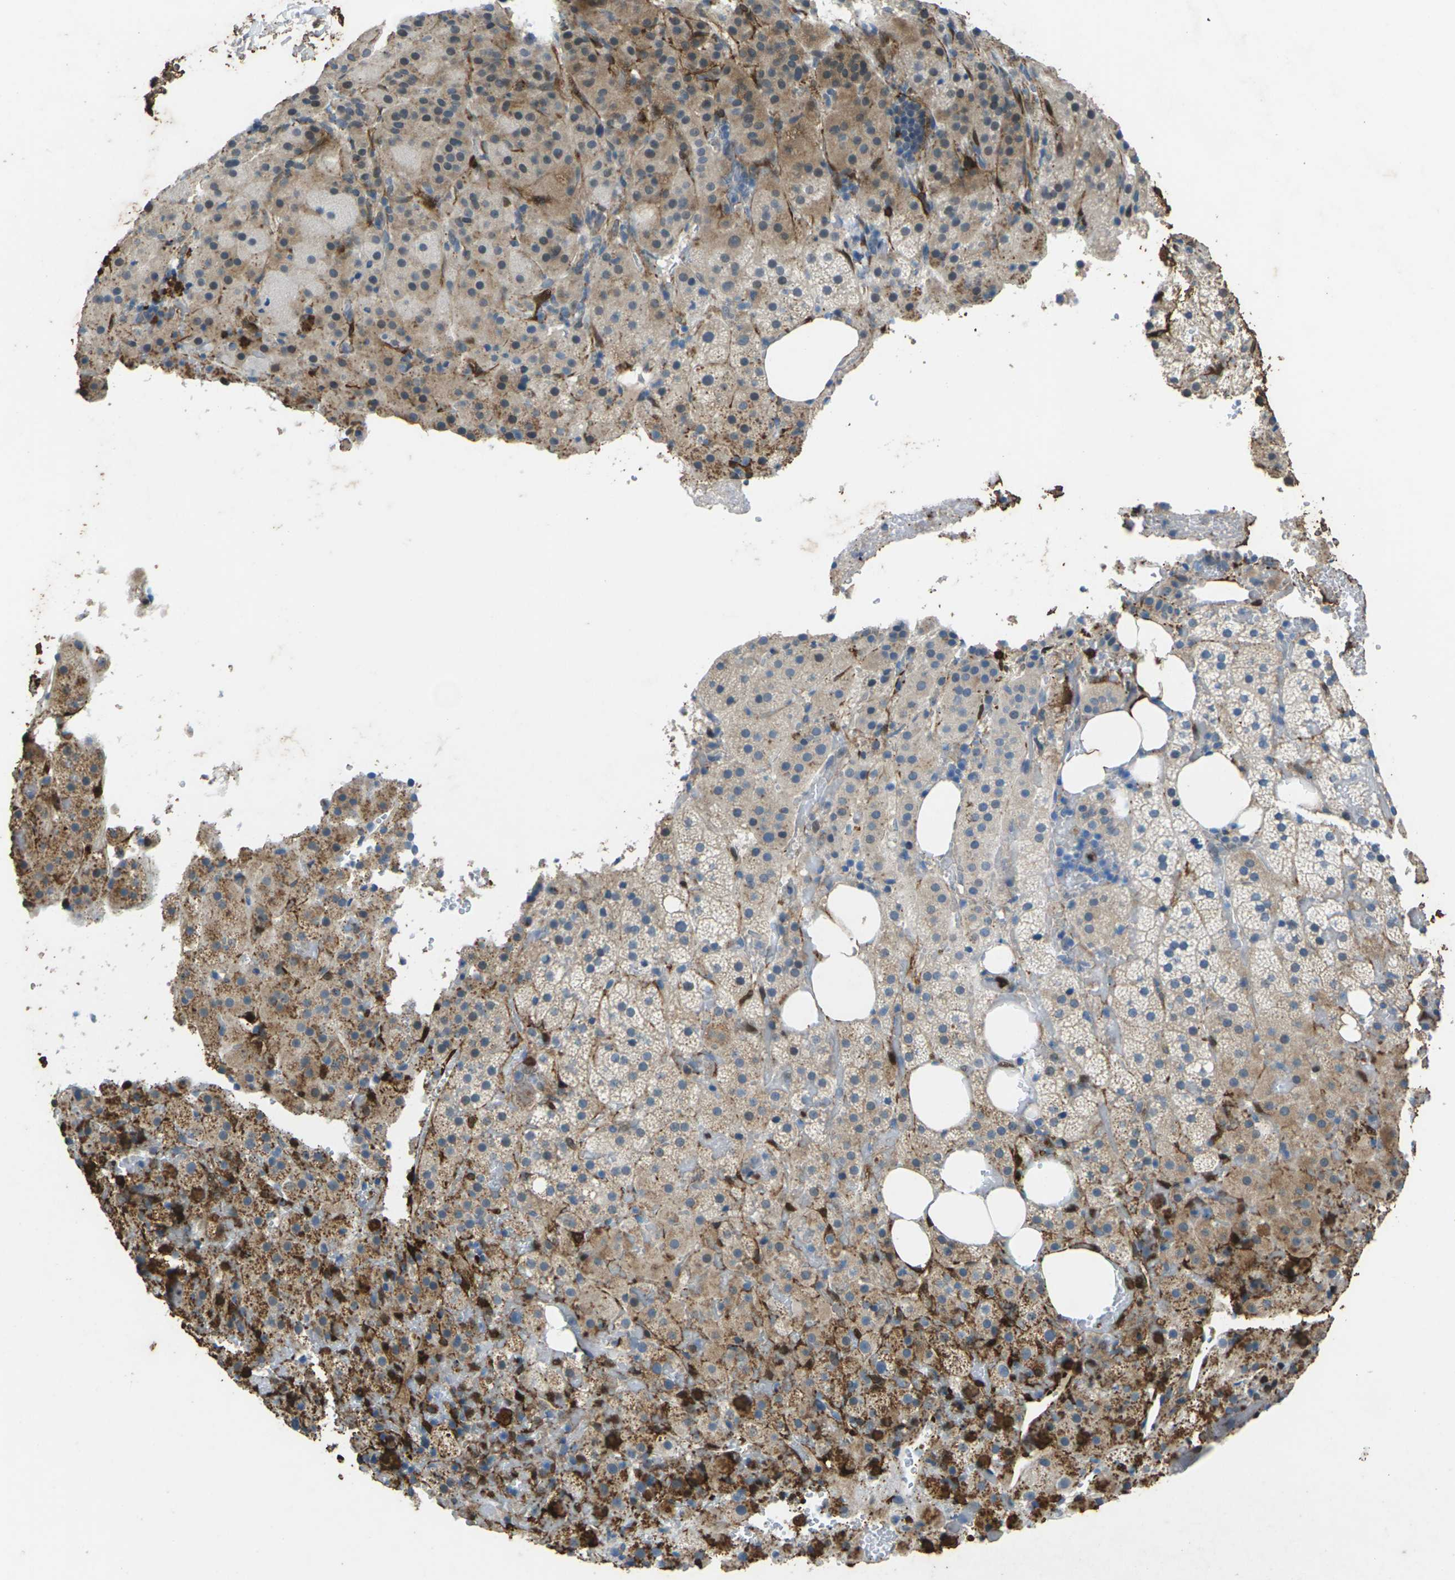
{"staining": {"intensity": "moderate", "quantity": "25%-75%", "location": "cytoplasmic/membranous"}, "tissue": "adrenal gland", "cell_type": "Glandular cells", "image_type": "normal", "snomed": [{"axis": "morphology", "description": "Normal tissue, NOS"}, {"axis": "topography", "description": "Adrenal gland"}], "caption": "Moderate cytoplasmic/membranous protein expression is present in about 25%-75% of glandular cells in adrenal gland.", "gene": "SIGLEC14", "patient": {"sex": "female", "age": 59}}